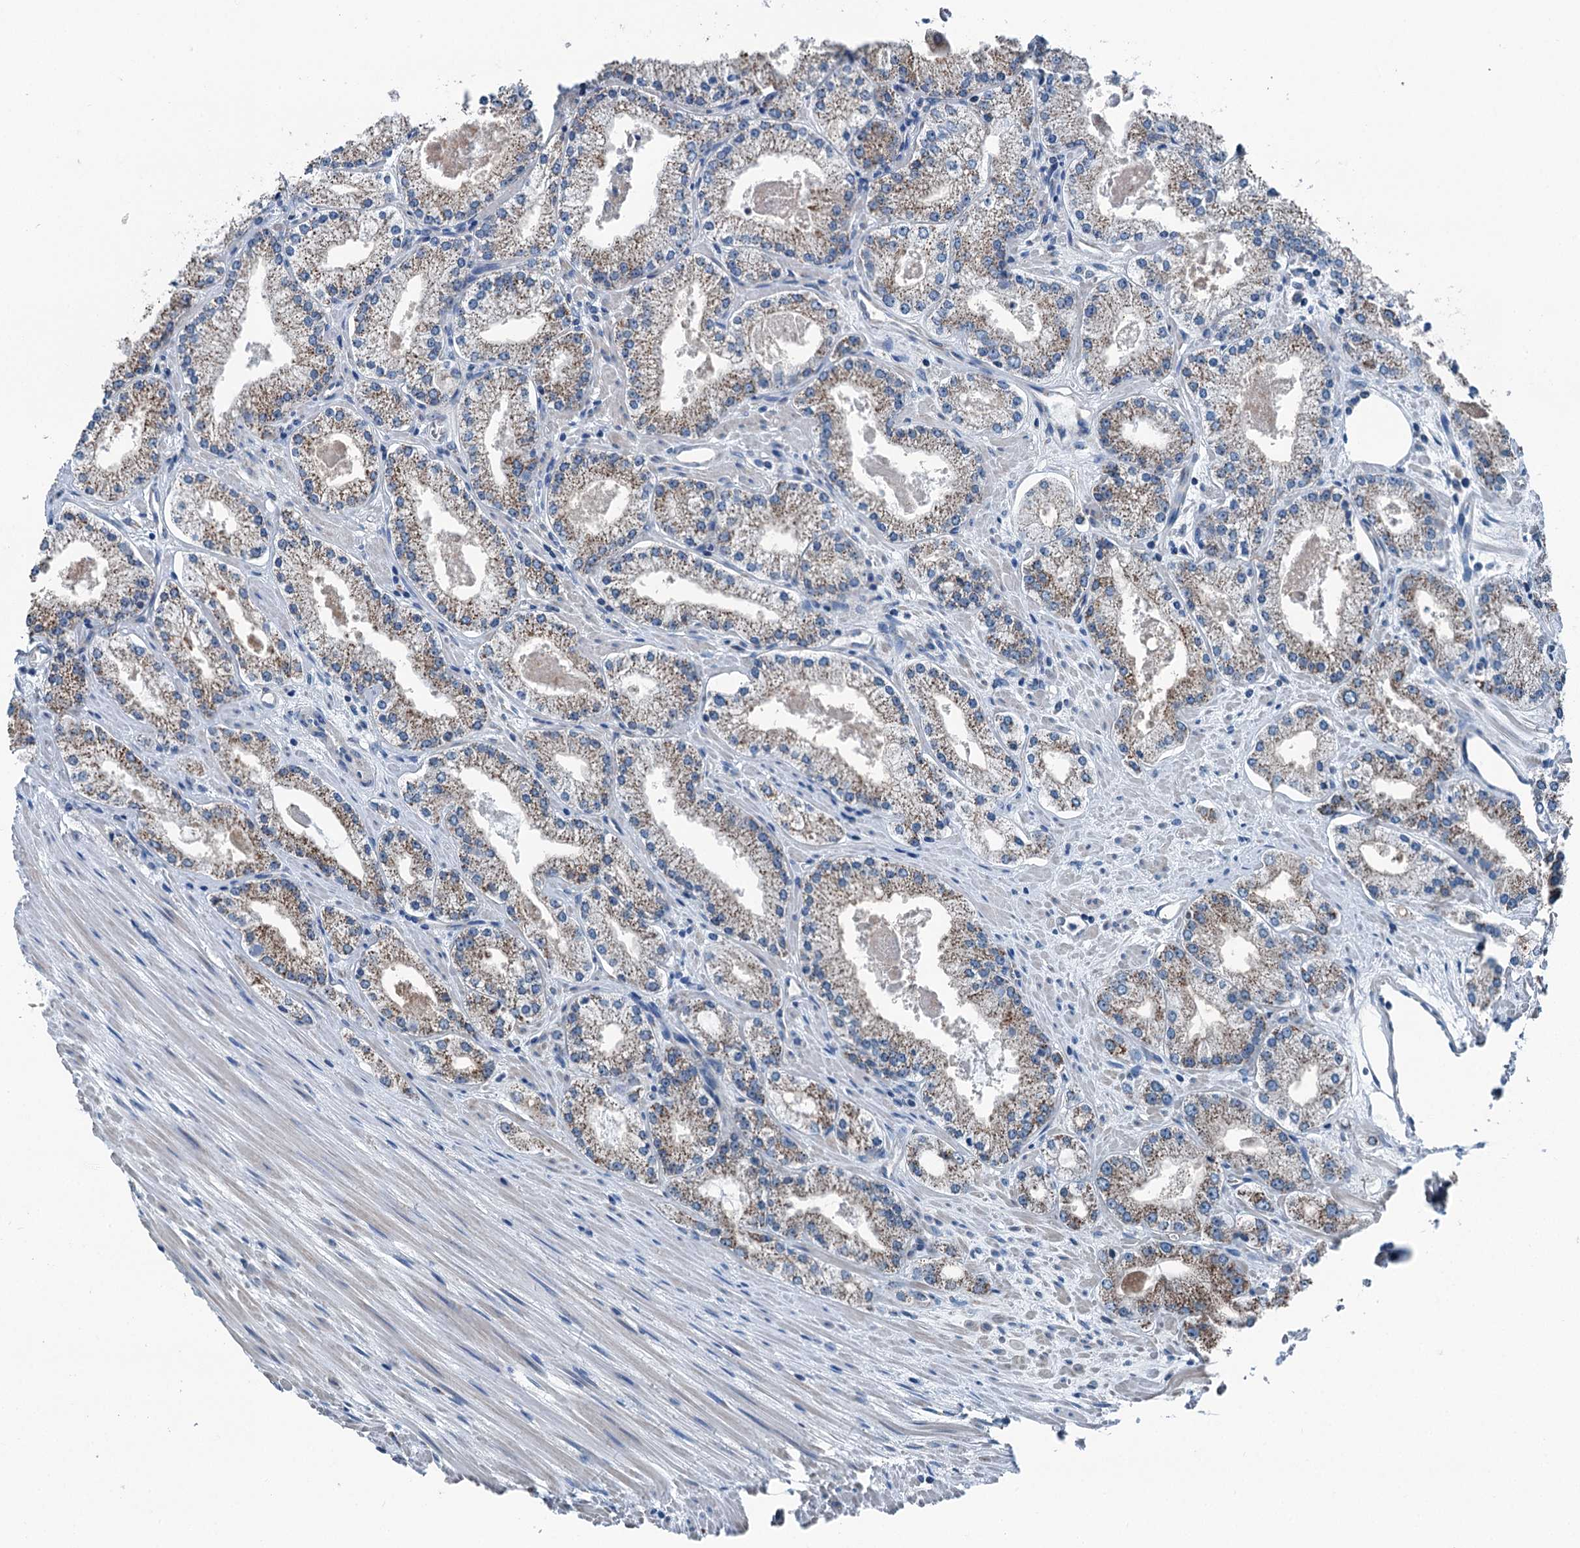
{"staining": {"intensity": "moderate", "quantity": ">75%", "location": "cytoplasmic/membranous"}, "tissue": "prostate cancer", "cell_type": "Tumor cells", "image_type": "cancer", "snomed": [{"axis": "morphology", "description": "Adenocarcinoma, Low grade"}, {"axis": "topography", "description": "Prostate"}], "caption": "DAB (3,3'-diaminobenzidine) immunohistochemical staining of human prostate cancer displays moderate cytoplasmic/membranous protein staining in approximately >75% of tumor cells.", "gene": "TRPT1", "patient": {"sex": "male", "age": 69}}